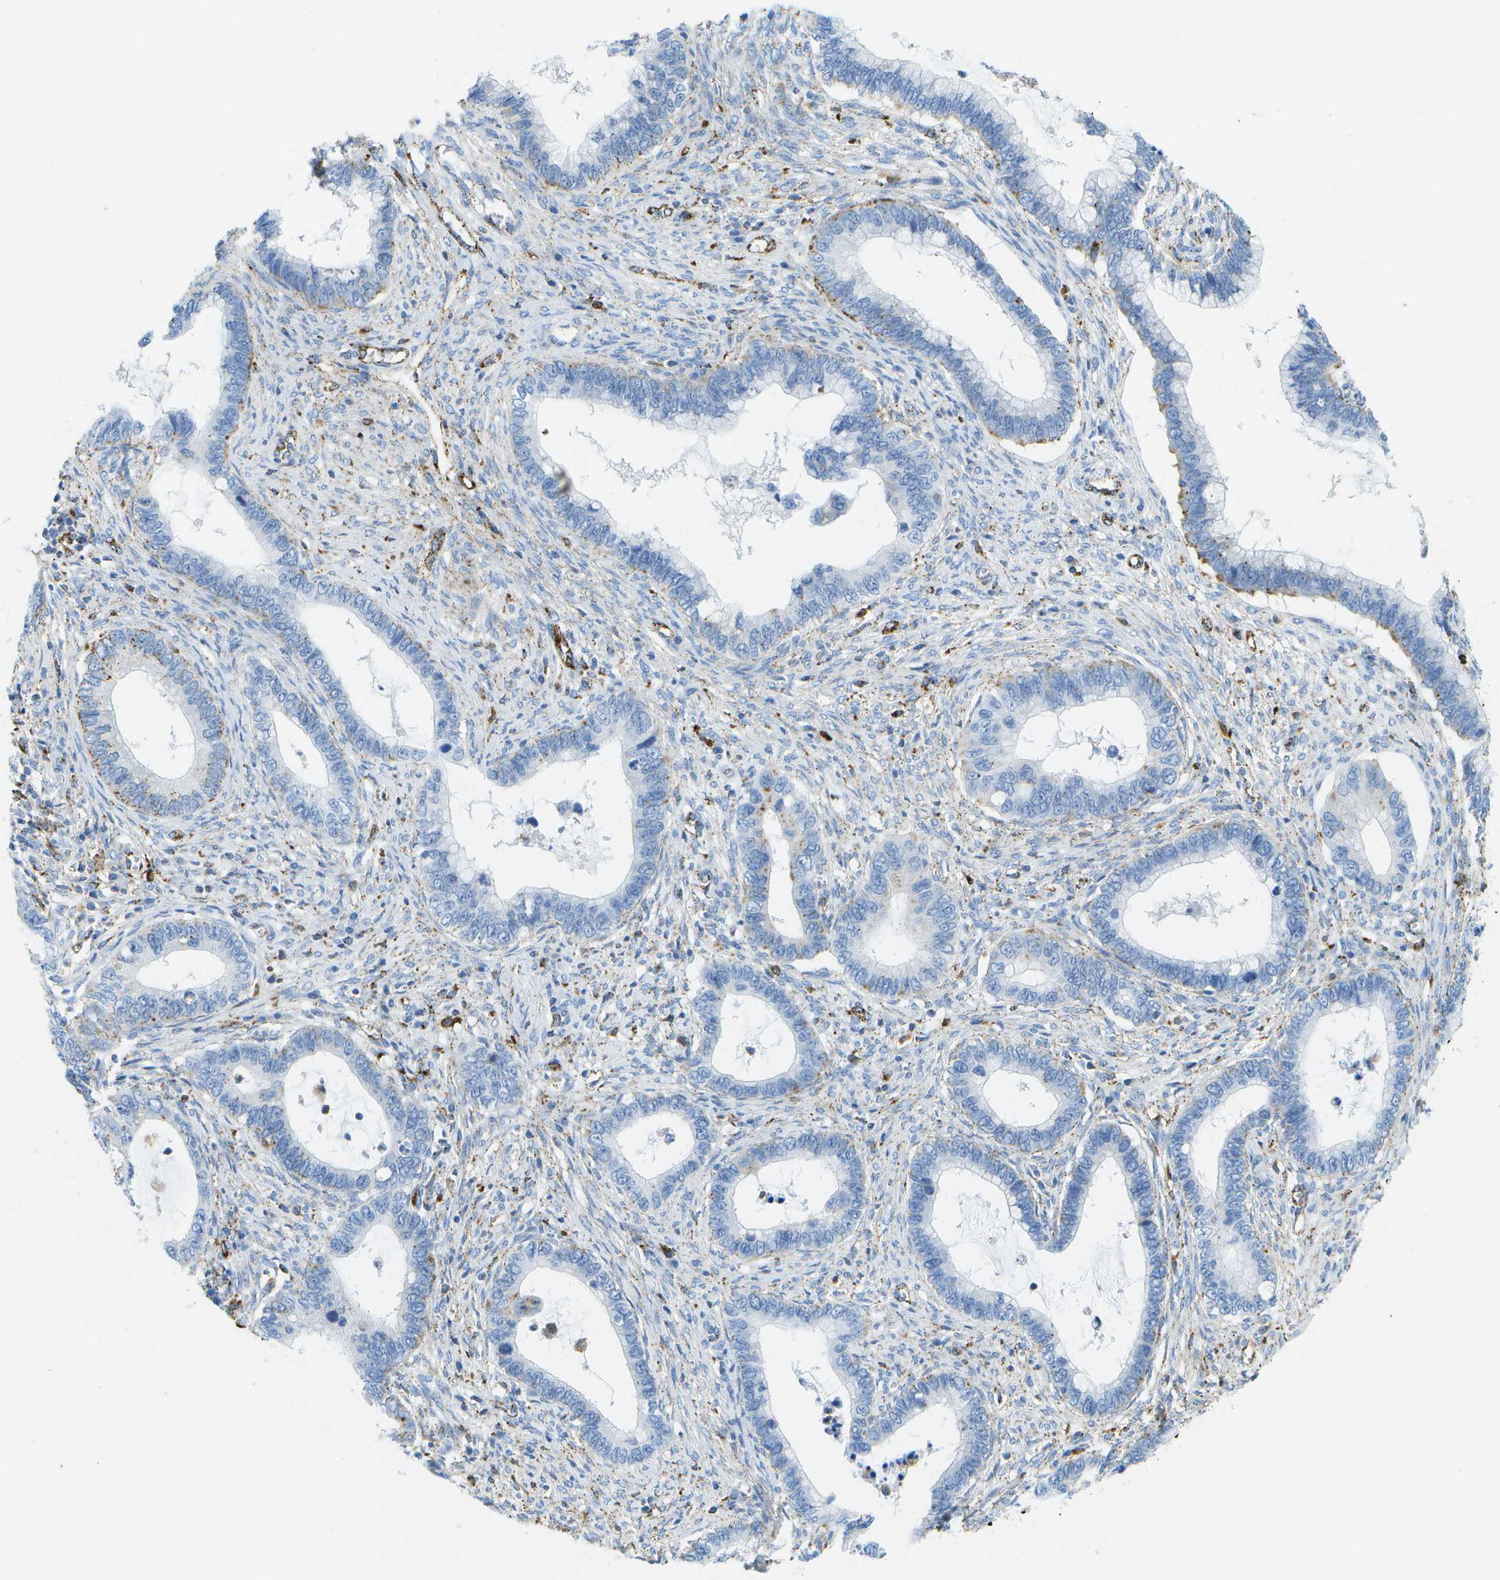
{"staining": {"intensity": "negative", "quantity": "none", "location": "none"}, "tissue": "cervical cancer", "cell_type": "Tumor cells", "image_type": "cancer", "snomed": [{"axis": "morphology", "description": "Adenocarcinoma, NOS"}, {"axis": "topography", "description": "Cervix"}], "caption": "IHC micrograph of neoplastic tissue: human cervical cancer stained with DAB demonstrates no significant protein expression in tumor cells.", "gene": "PRCP", "patient": {"sex": "female", "age": 44}}